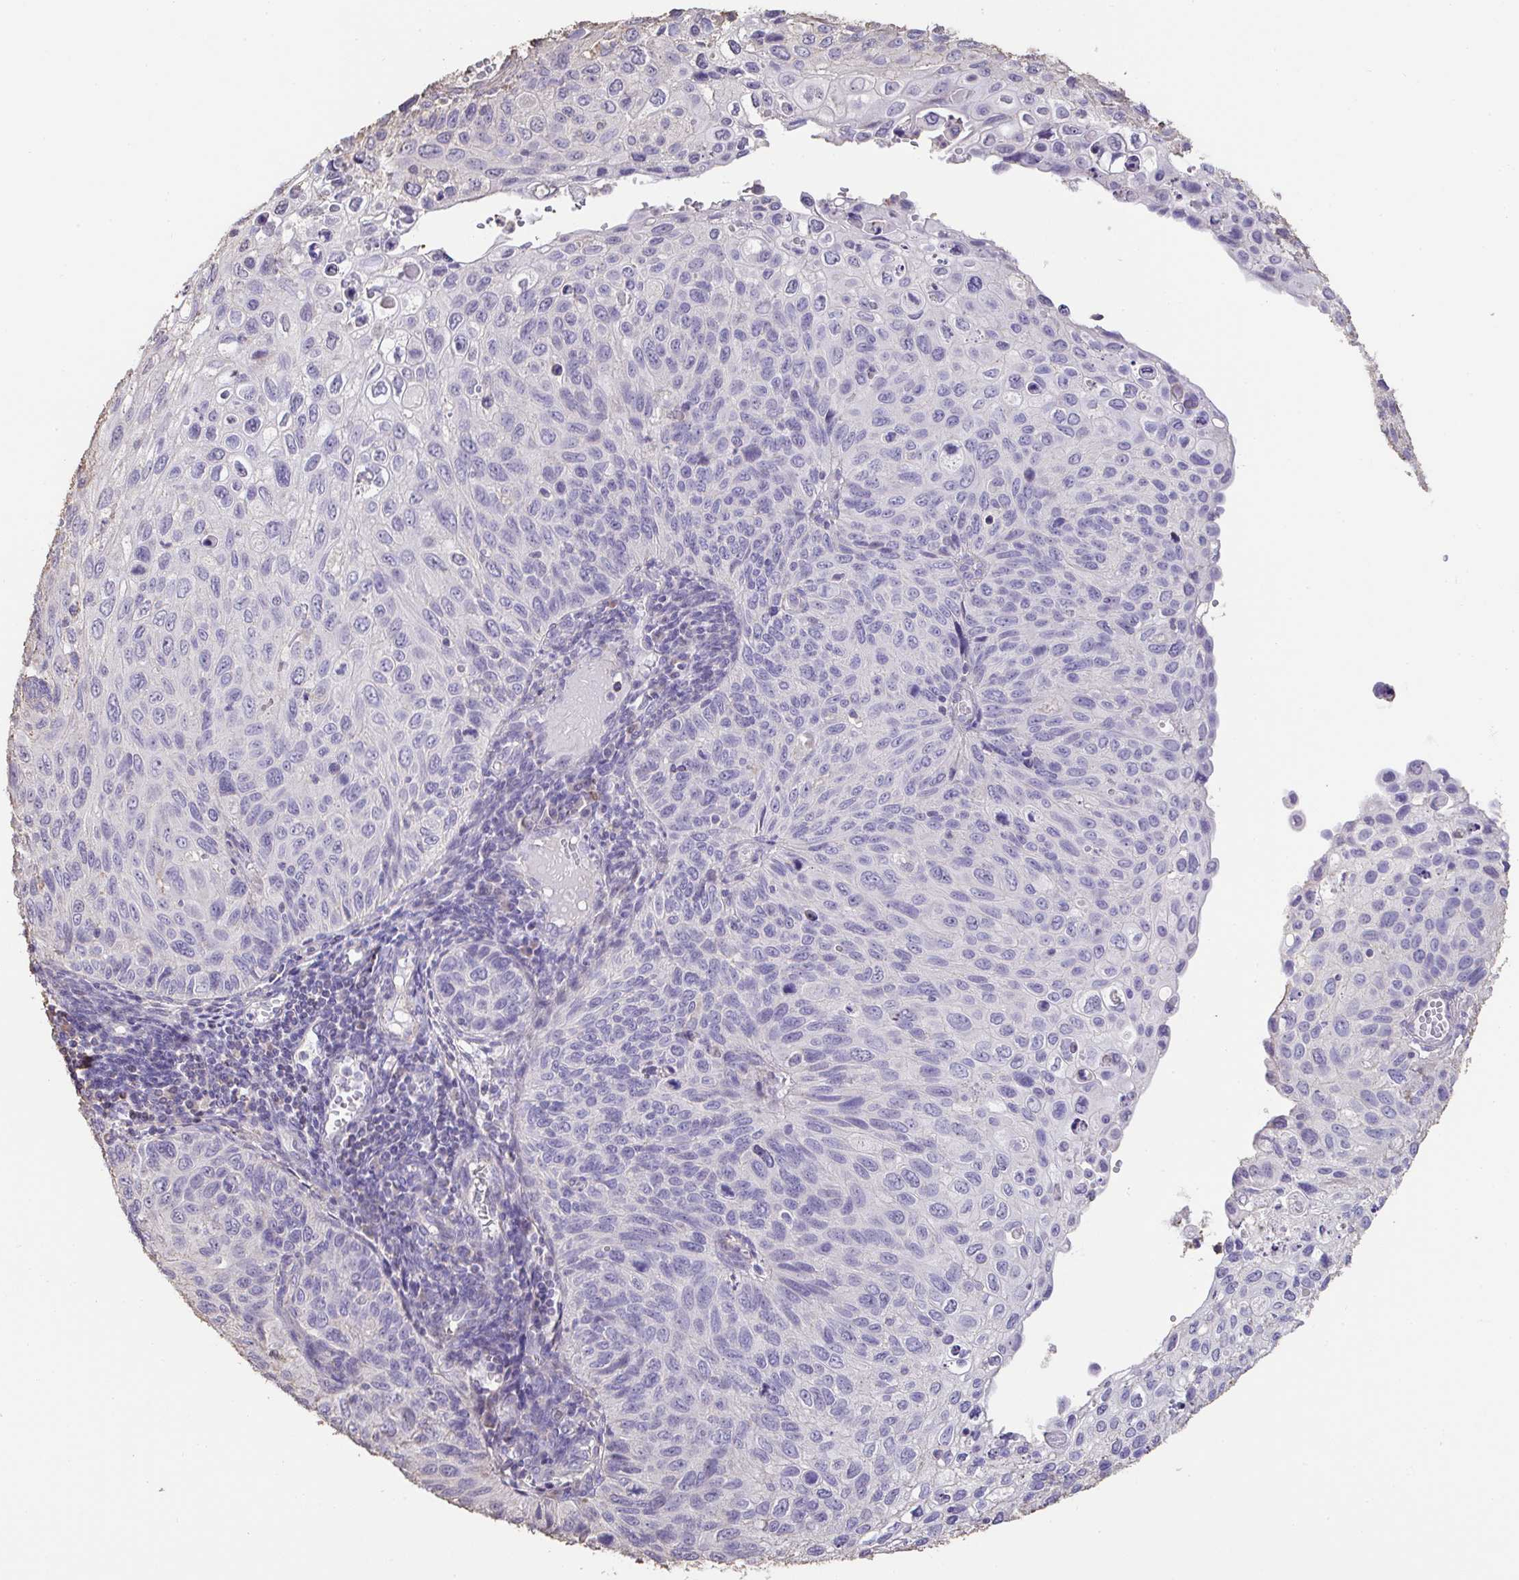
{"staining": {"intensity": "negative", "quantity": "none", "location": "none"}, "tissue": "cervical cancer", "cell_type": "Tumor cells", "image_type": "cancer", "snomed": [{"axis": "morphology", "description": "Squamous cell carcinoma, NOS"}, {"axis": "topography", "description": "Cervix"}], "caption": "An immunohistochemistry (IHC) image of cervical squamous cell carcinoma is shown. There is no staining in tumor cells of cervical squamous cell carcinoma.", "gene": "IL23R", "patient": {"sex": "female", "age": 70}}